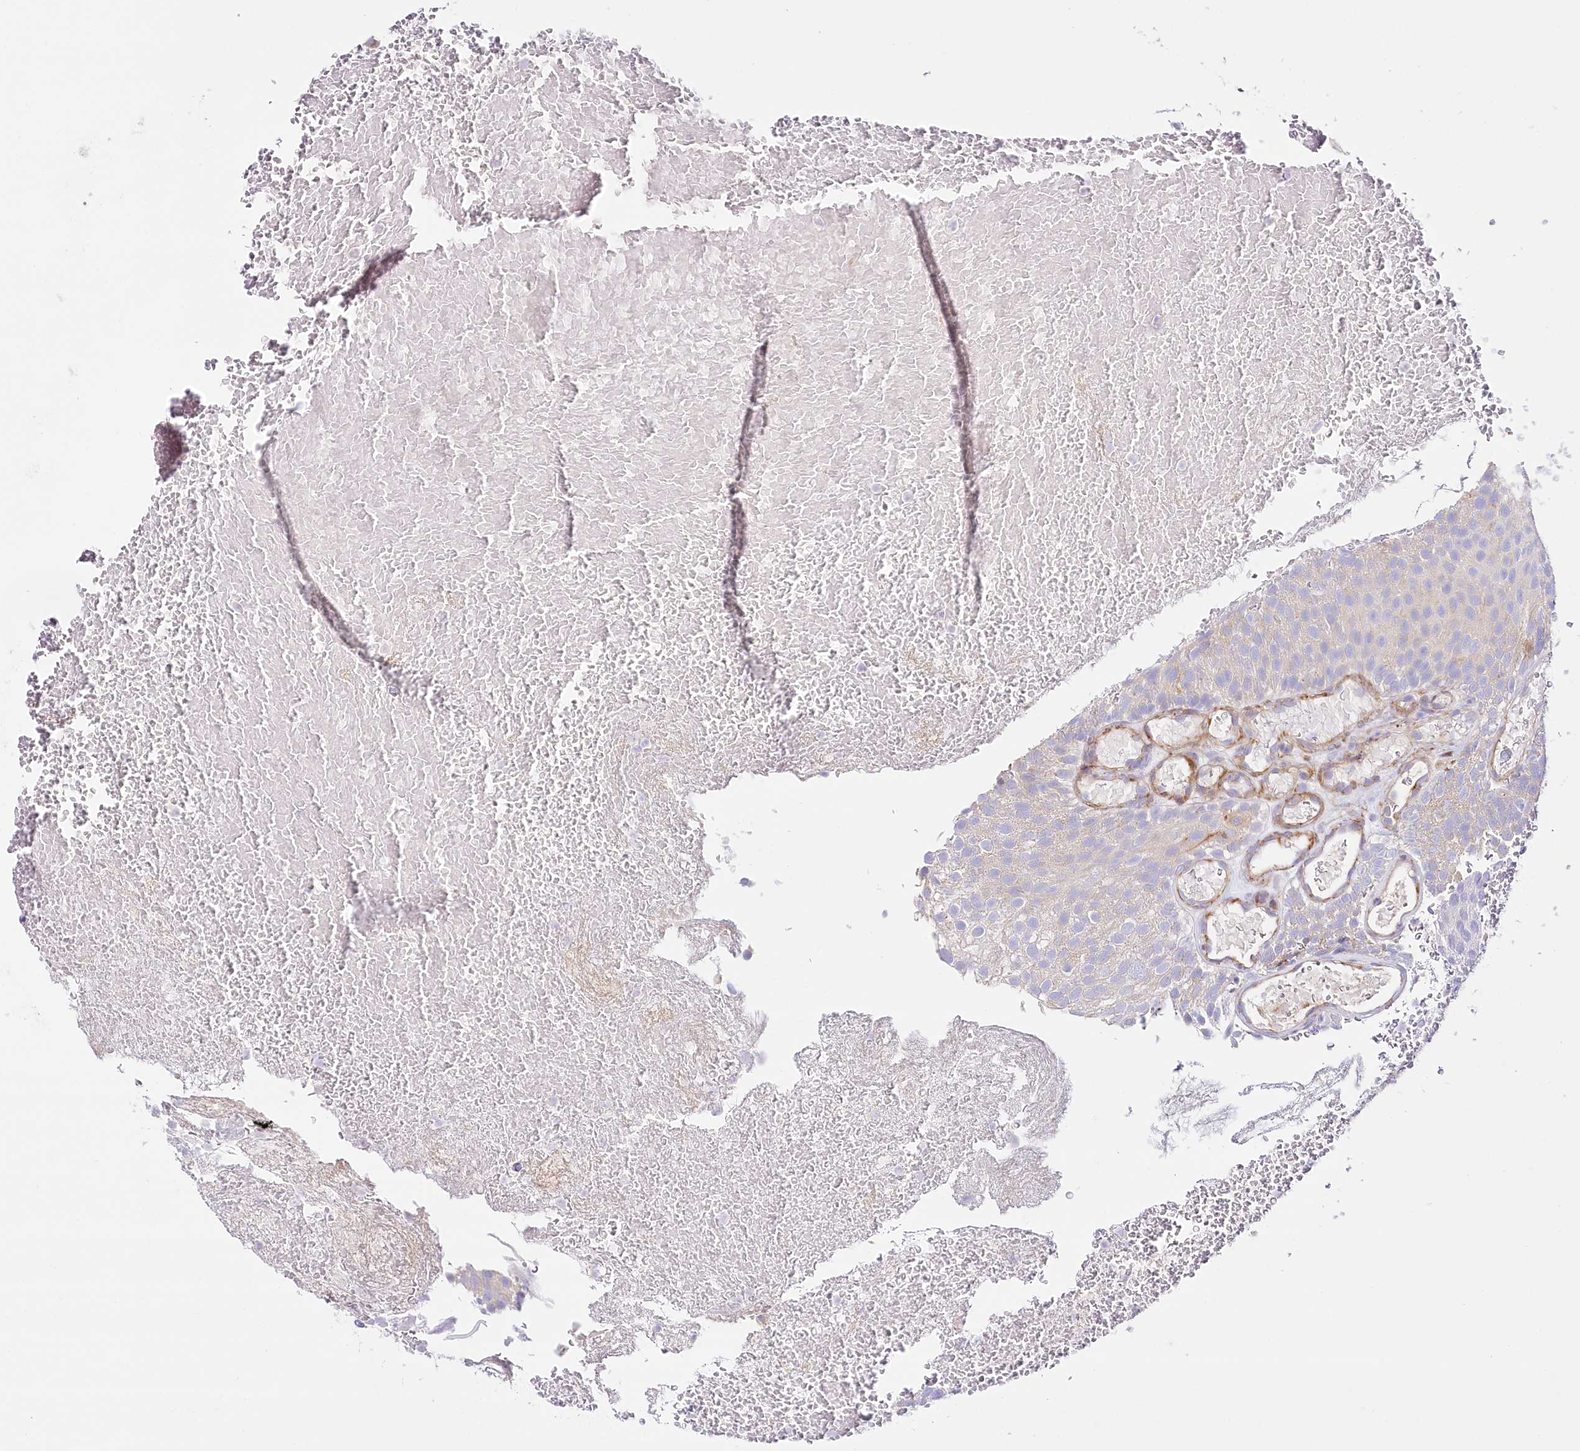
{"staining": {"intensity": "moderate", "quantity": "<25%", "location": "cytoplasmic/membranous"}, "tissue": "urothelial cancer", "cell_type": "Tumor cells", "image_type": "cancer", "snomed": [{"axis": "morphology", "description": "Urothelial carcinoma, Low grade"}, {"axis": "topography", "description": "Urinary bladder"}], "caption": "Tumor cells reveal moderate cytoplasmic/membranous expression in about <25% of cells in urothelial cancer.", "gene": "ABRAXAS2", "patient": {"sex": "male", "age": 78}}